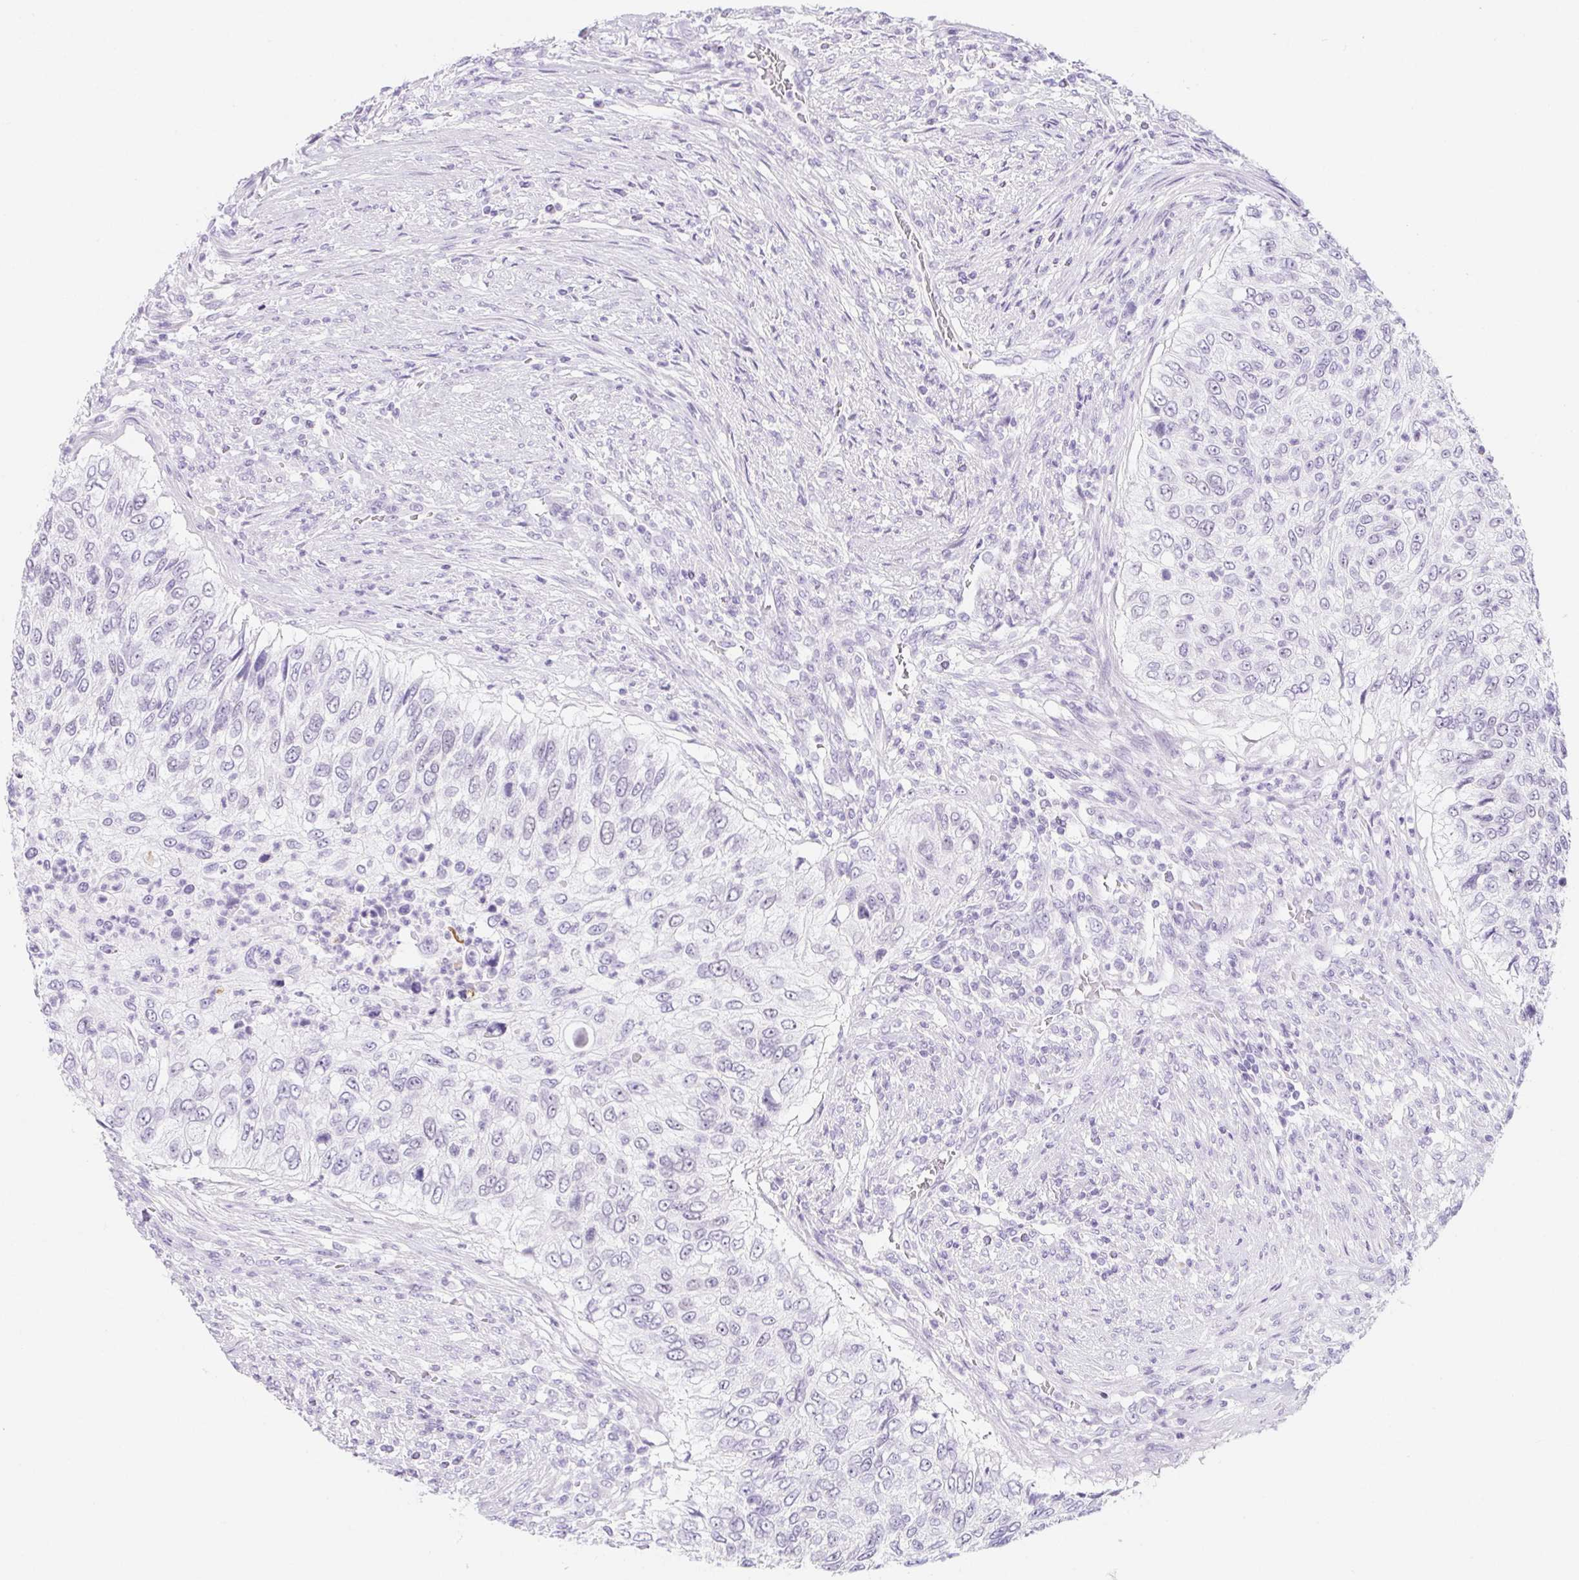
{"staining": {"intensity": "negative", "quantity": "none", "location": "none"}, "tissue": "urothelial cancer", "cell_type": "Tumor cells", "image_type": "cancer", "snomed": [{"axis": "morphology", "description": "Urothelial carcinoma, High grade"}, {"axis": "topography", "description": "Urinary bladder"}], "caption": "An IHC histopathology image of urothelial carcinoma (high-grade) is shown. There is no staining in tumor cells of urothelial carcinoma (high-grade).", "gene": "CYP21A2", "patient": {"sex": "female", "age": 60}}